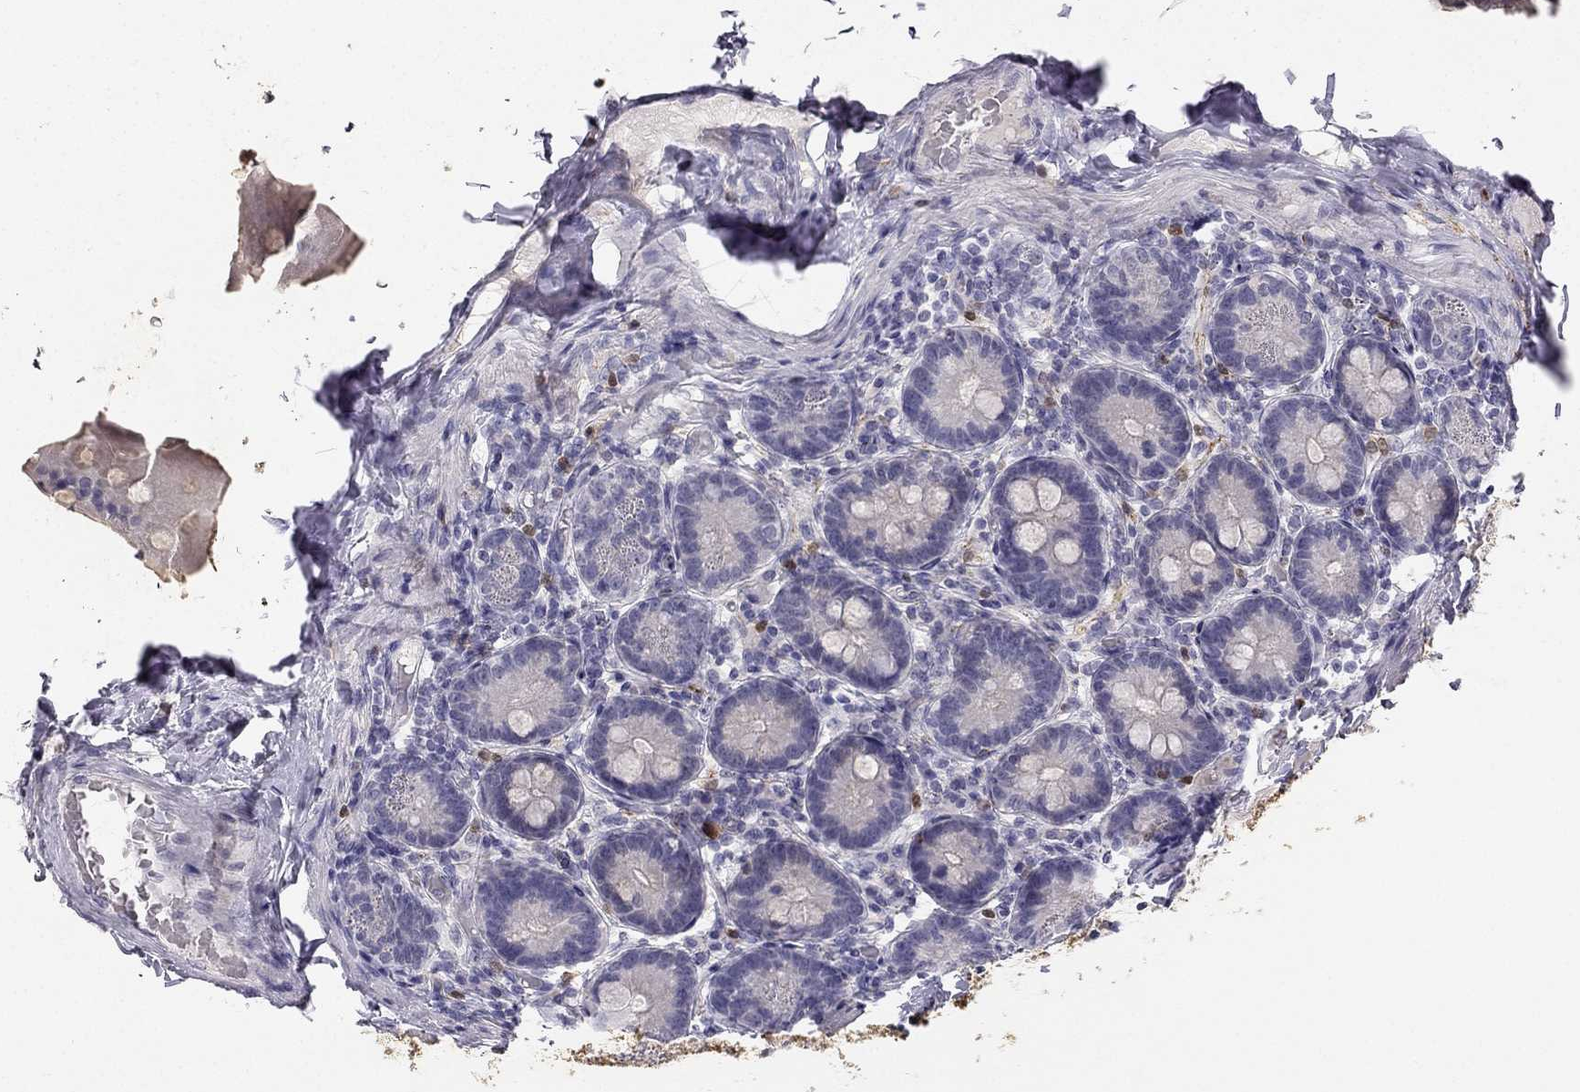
{"staining": {"intensity": "negative", "quantity": "none", "location": "none"}, "tissue": "small intestine", "cell_type": "Glandular cells", "image_type": "normal", "snomed": [{"axis": "morphology", "description": "Normal tissue, NOS"}, {"axis": "topography", "description": "Small intestine"}], "caption": "Protein analysis of benign small intestine displays no significant positivity in glandular cells. Nuclei are stained in blue.", "gene": "CALB2", "patient": {"sex": "male", "age": 66}}